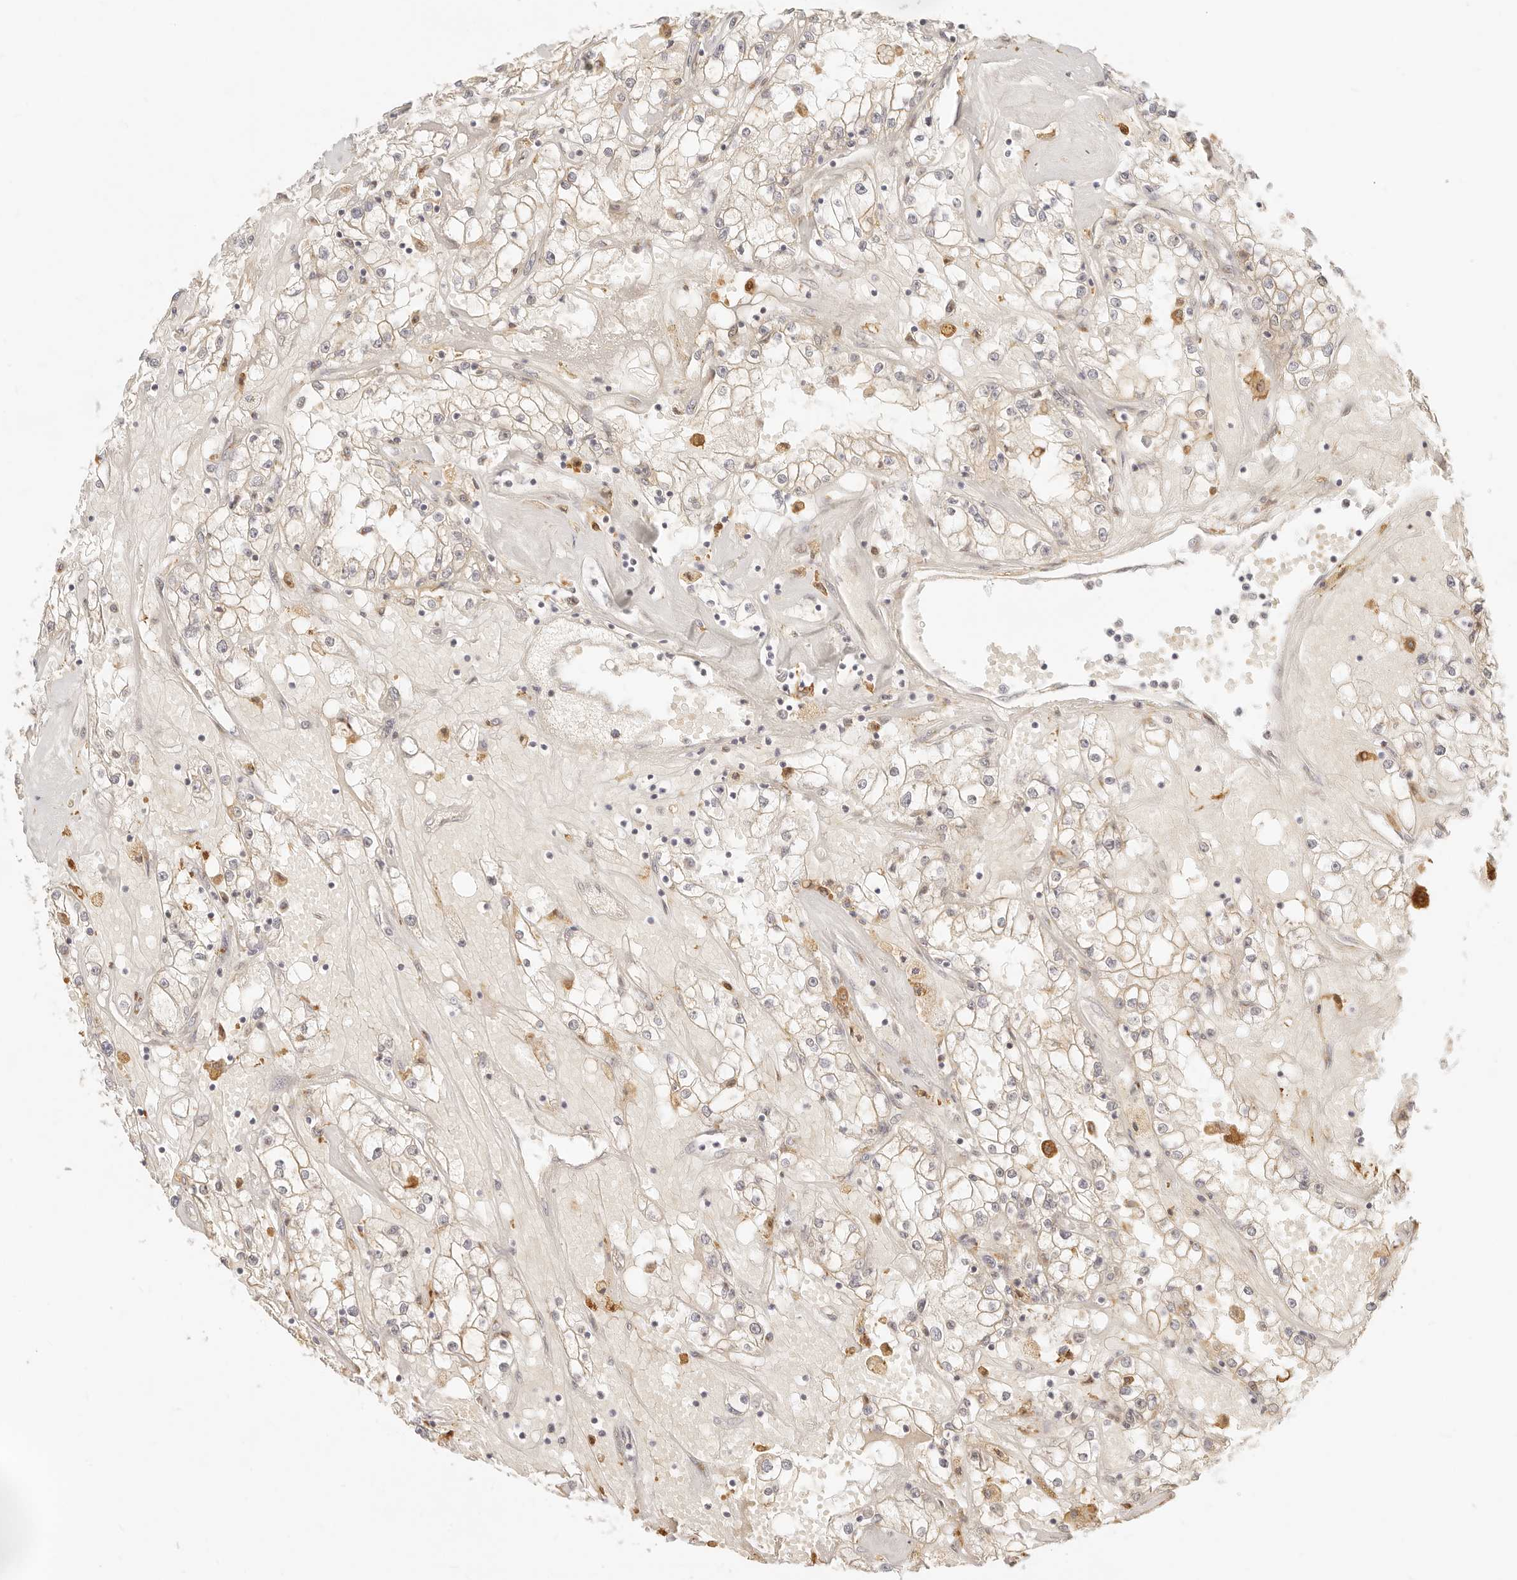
{"staining": {"intensity": "weak", "quantity": "25%-75%", "location": "cytoplasmic/membranous"}, "tissue": "renal cancer", "cell_type": "Tumor cells", "image_type": "cancer", "snomed": [{"axis": "morphology", "description": "Adenocarcinoma, NOS"}, {"axis": "topography", "description": "Kidney"}], "caption": "Renal cancer (adenocarcinoma) stained for a protein (brown) displays weak cytoplasmic/membranous positive staining in about 25%-75% of tumor cells.", "gene": "FAM20B", "patient": {"sex": "male", "age": 56}}